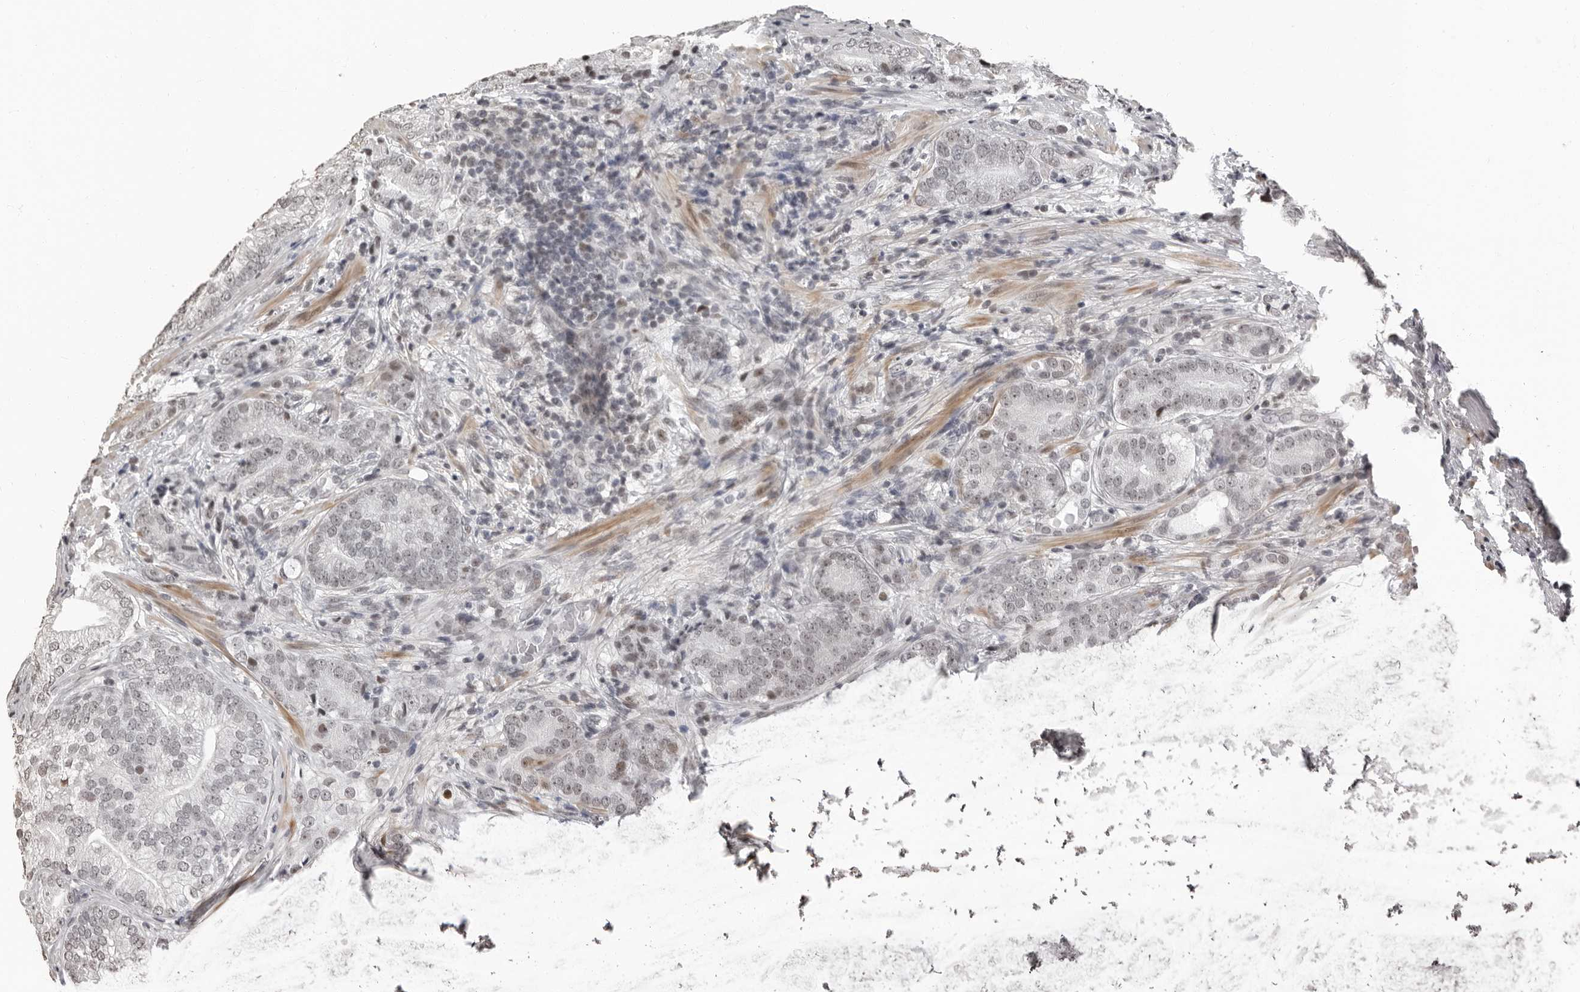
{"staining": {"intensity": "negative", "quantity": "none", "location": "none"}, "tissue": "prostate cancer", "cell_type": "Tumor cells", "image_type": "cancer", "snomed": [{"axis": "morphology", "description": "Adenocarcinoma, High grade"}, {"axis": "topography", "description": "Prostate"}], "caption": "There is no significant positivity in tumor cells of high-grade adenocarcinoma (prostate).", "gene": "ORC1", "patient": {"sex": "male", "age": 57}}